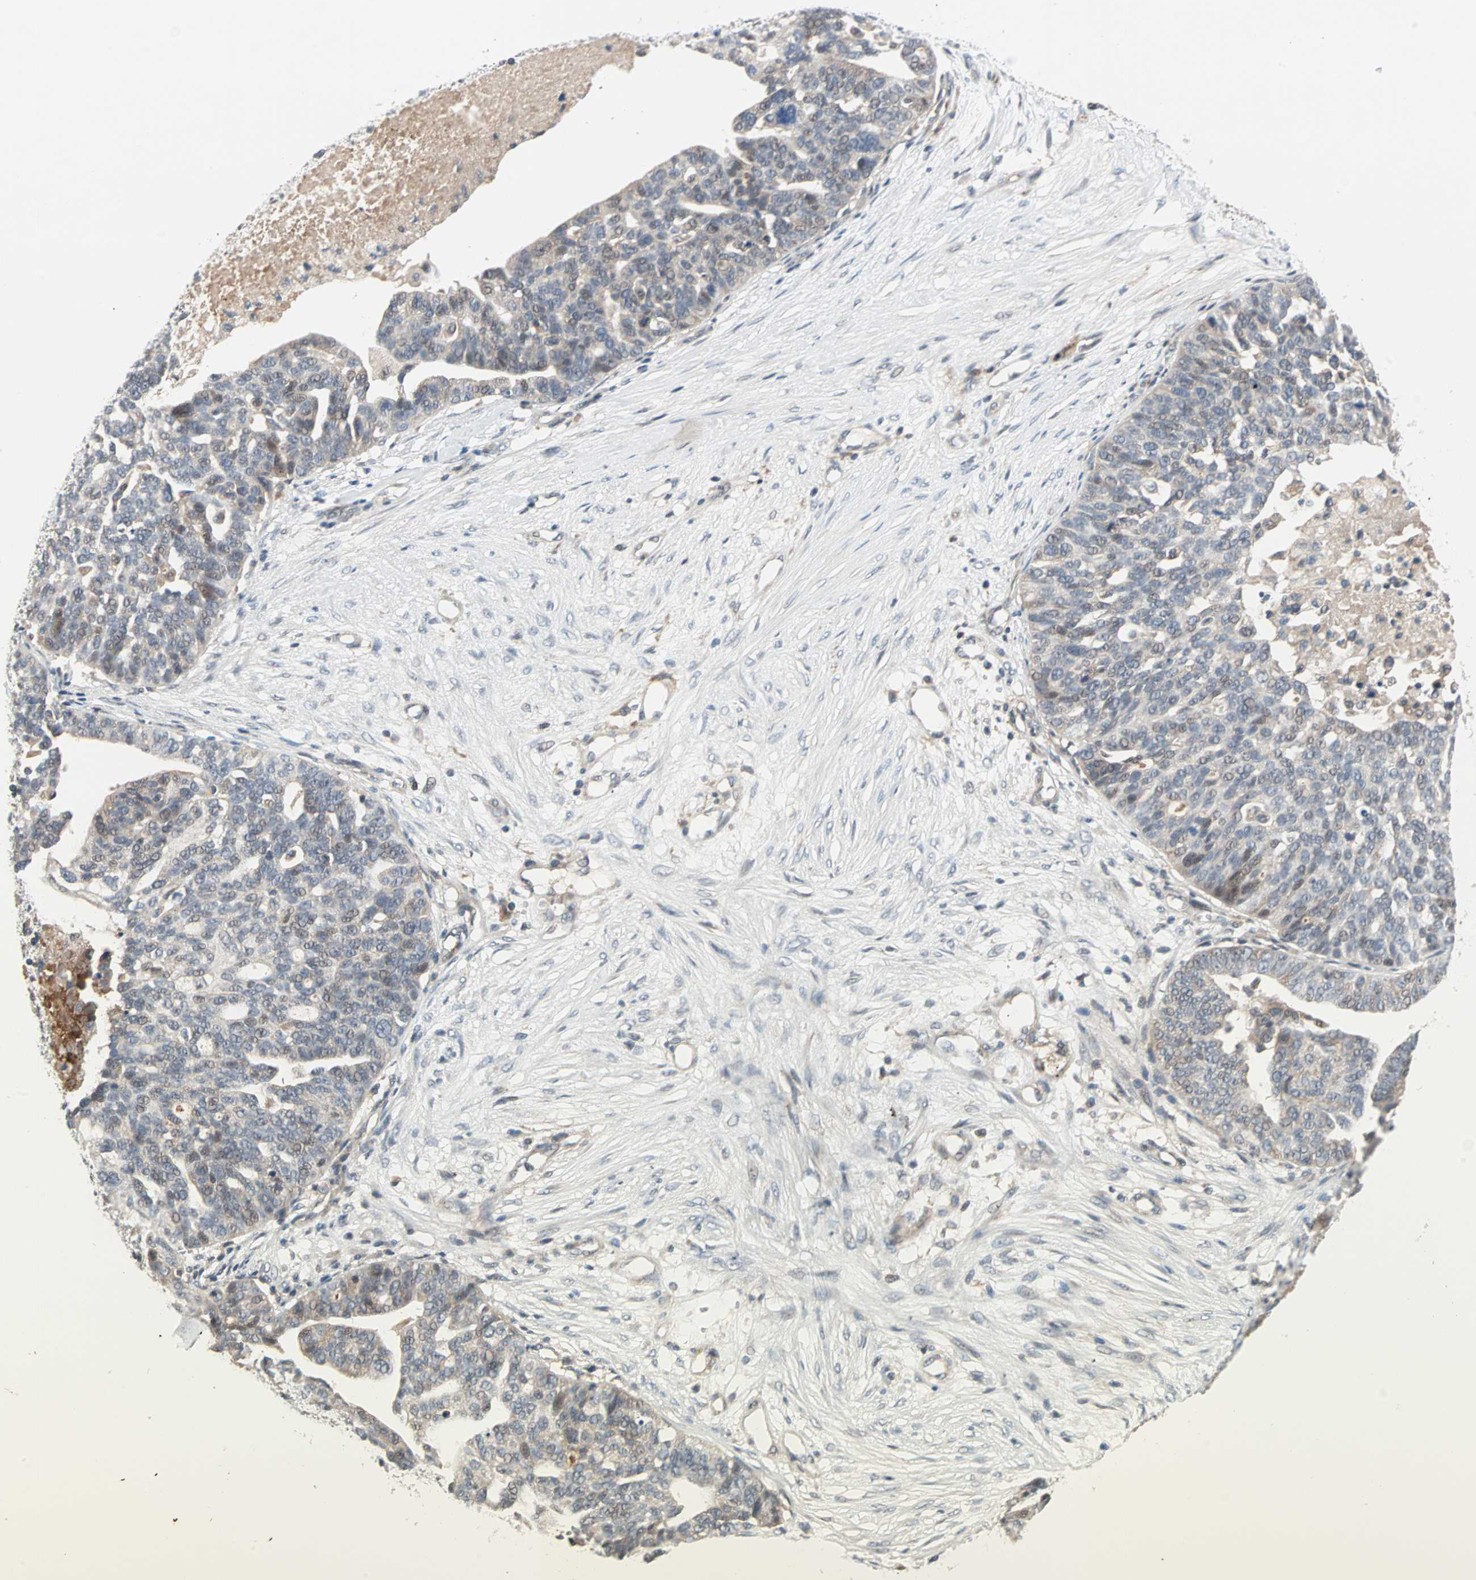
{"staining": {"intensity": "negative", "quantity": "none", "location": "none"}, "tissue": "ovarian cancer", "cell_type": "Tumor cells", "image_type": "cancer", "snomed": [{"axis": "morphology", "description": "Cystadenocarcinoma, serous, NOS"}, {"axis": "topography", "description": "Ovary"}], "caption": "Immunohistochemical staining of human serous cystadenocarcinoma (ovarian) shows no significant expression in tumor cells.", "gene": "PROS1", "patient": {"sex": "female", "age": 59}}